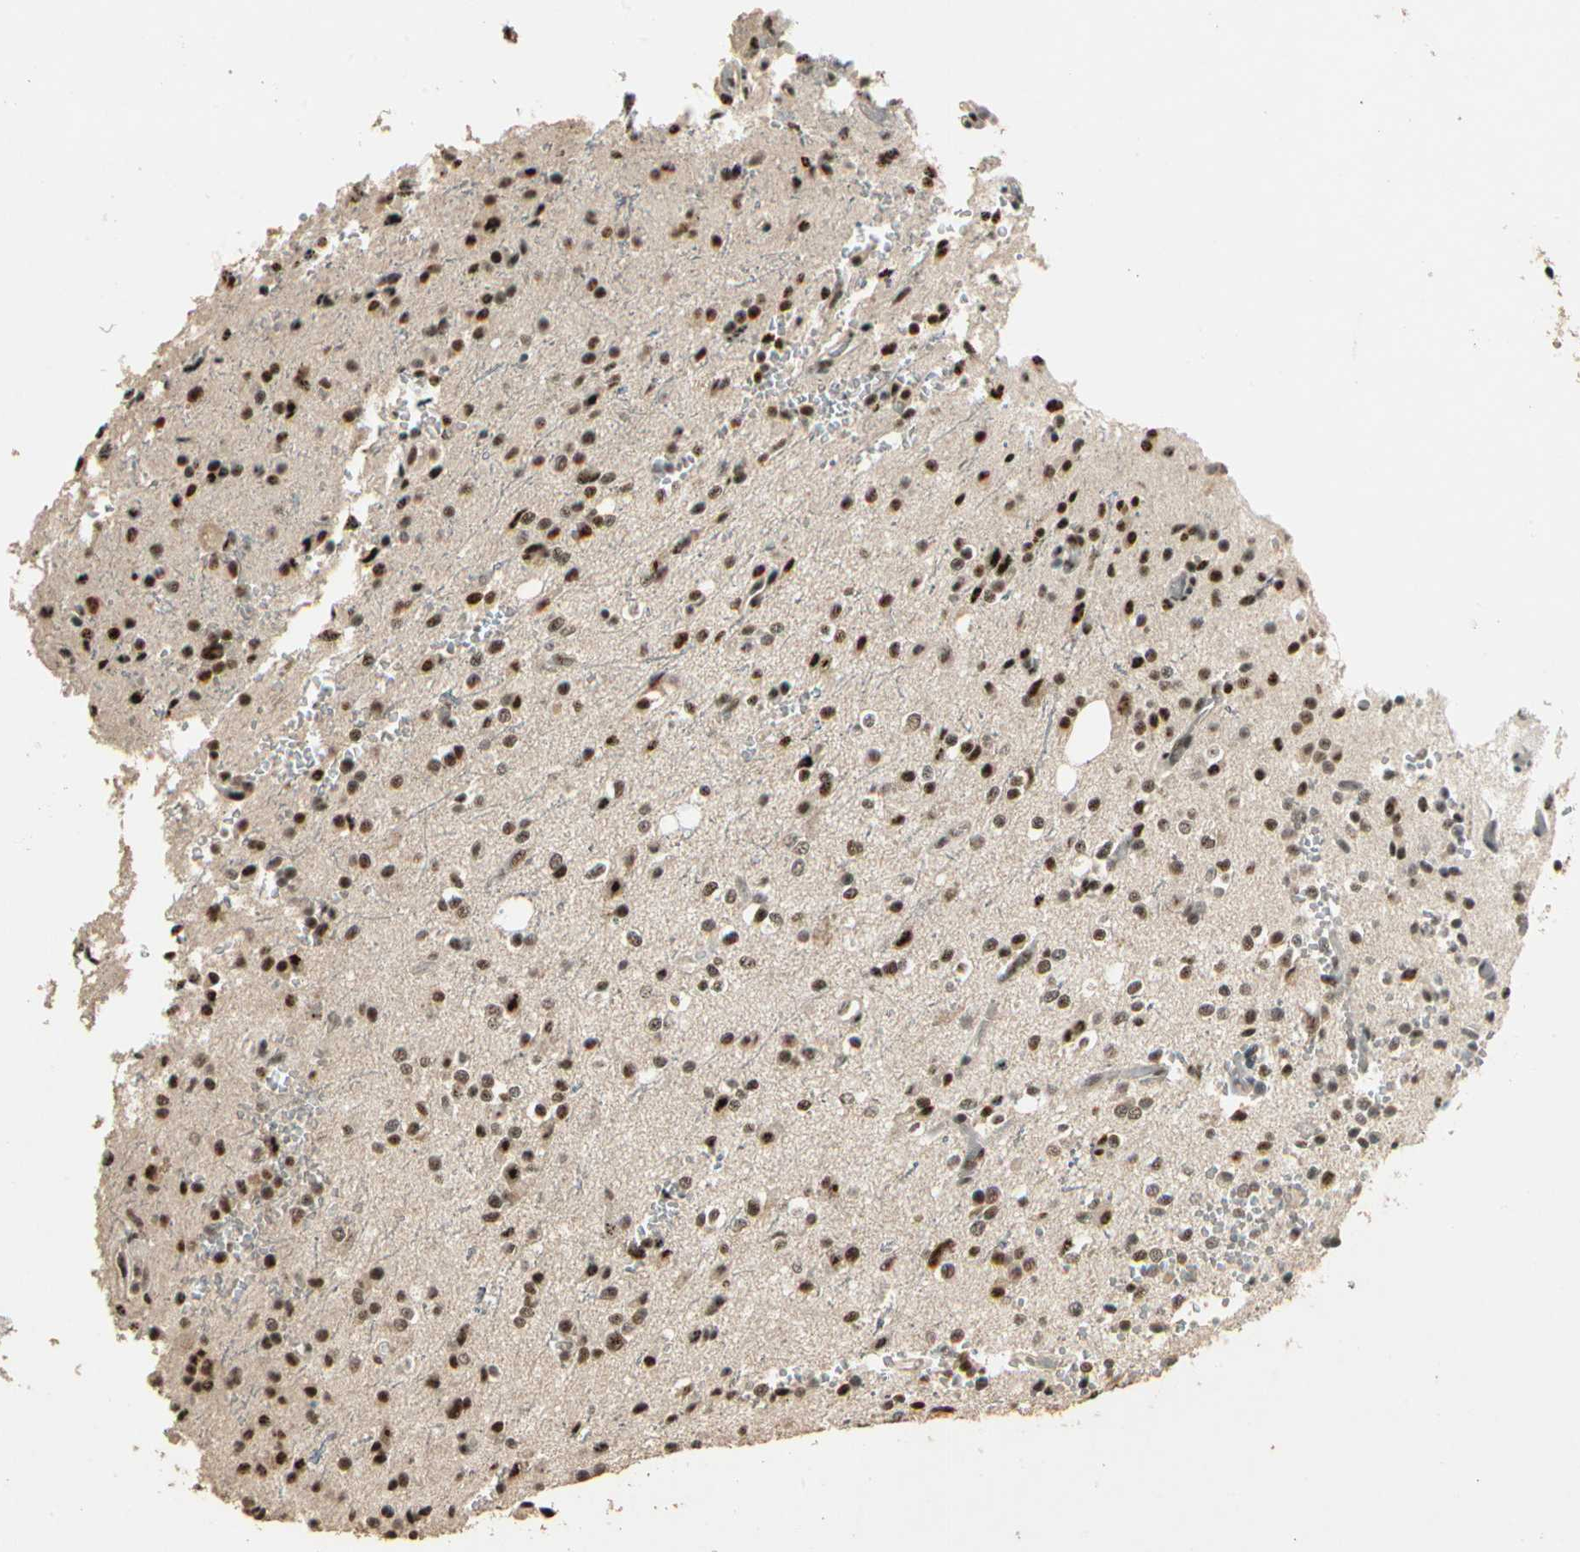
{"staining": {"intensity": "moderate", "quantity": ">75%", "location": "cytoplasmic/membranous,nuclear"}, "tissue": "glioma", "cell_type": "Tumor cells", "image_type": "cancer", "snomed": [{"axis": "morphology", "description": "Glioma, malignant, High grade"}, {"axis": "topography", "description": "Brain"}], "caption": "This image exhibits immunohistochemistry (IHC) staining of glioma, with medium moderate cytoplasmic/membranous and nuclear staining in approximately >75% of tumor cells.", "gene": "RBM25", "patient": {"sex": "male", "age": 47}}